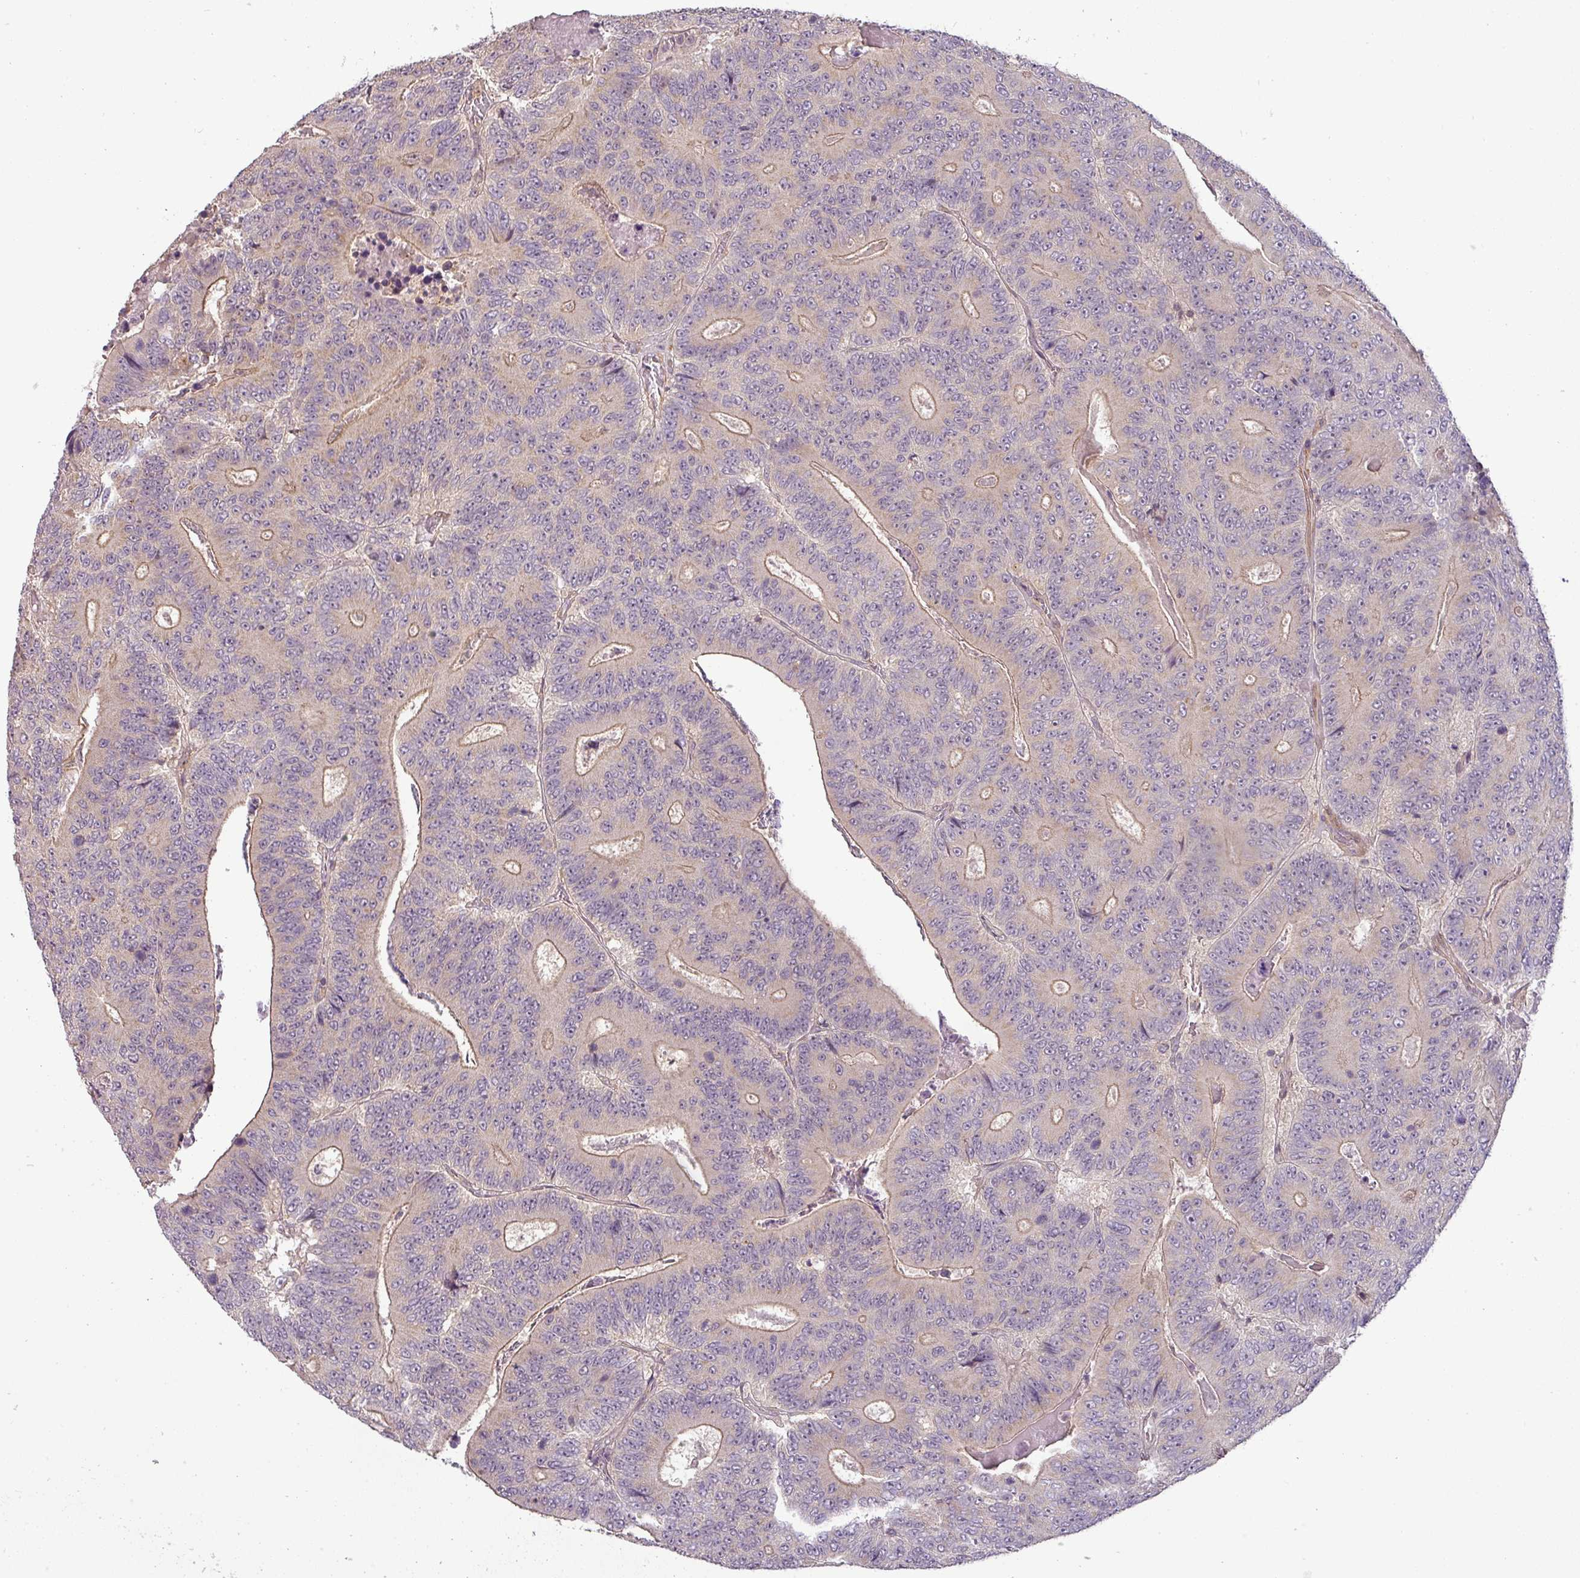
{"staining": {"intensity": "weak", "quantity": "<25%", "location": "cytoplasmic/membranous"}, "tissue": "colorectal cancer", "cell_type": "Tumor cells", "image_type": "cancer", "snomed": [{"axis": "morphology", "description": "Adenocarcinoma, NOS"}, {"axis": "topography", "description": "Colon"}], "caption": "Tumor cells show no significant expression in colorectal cancer.", "gene": "NIN", "patient": {"sex": "male", "age": 83}}